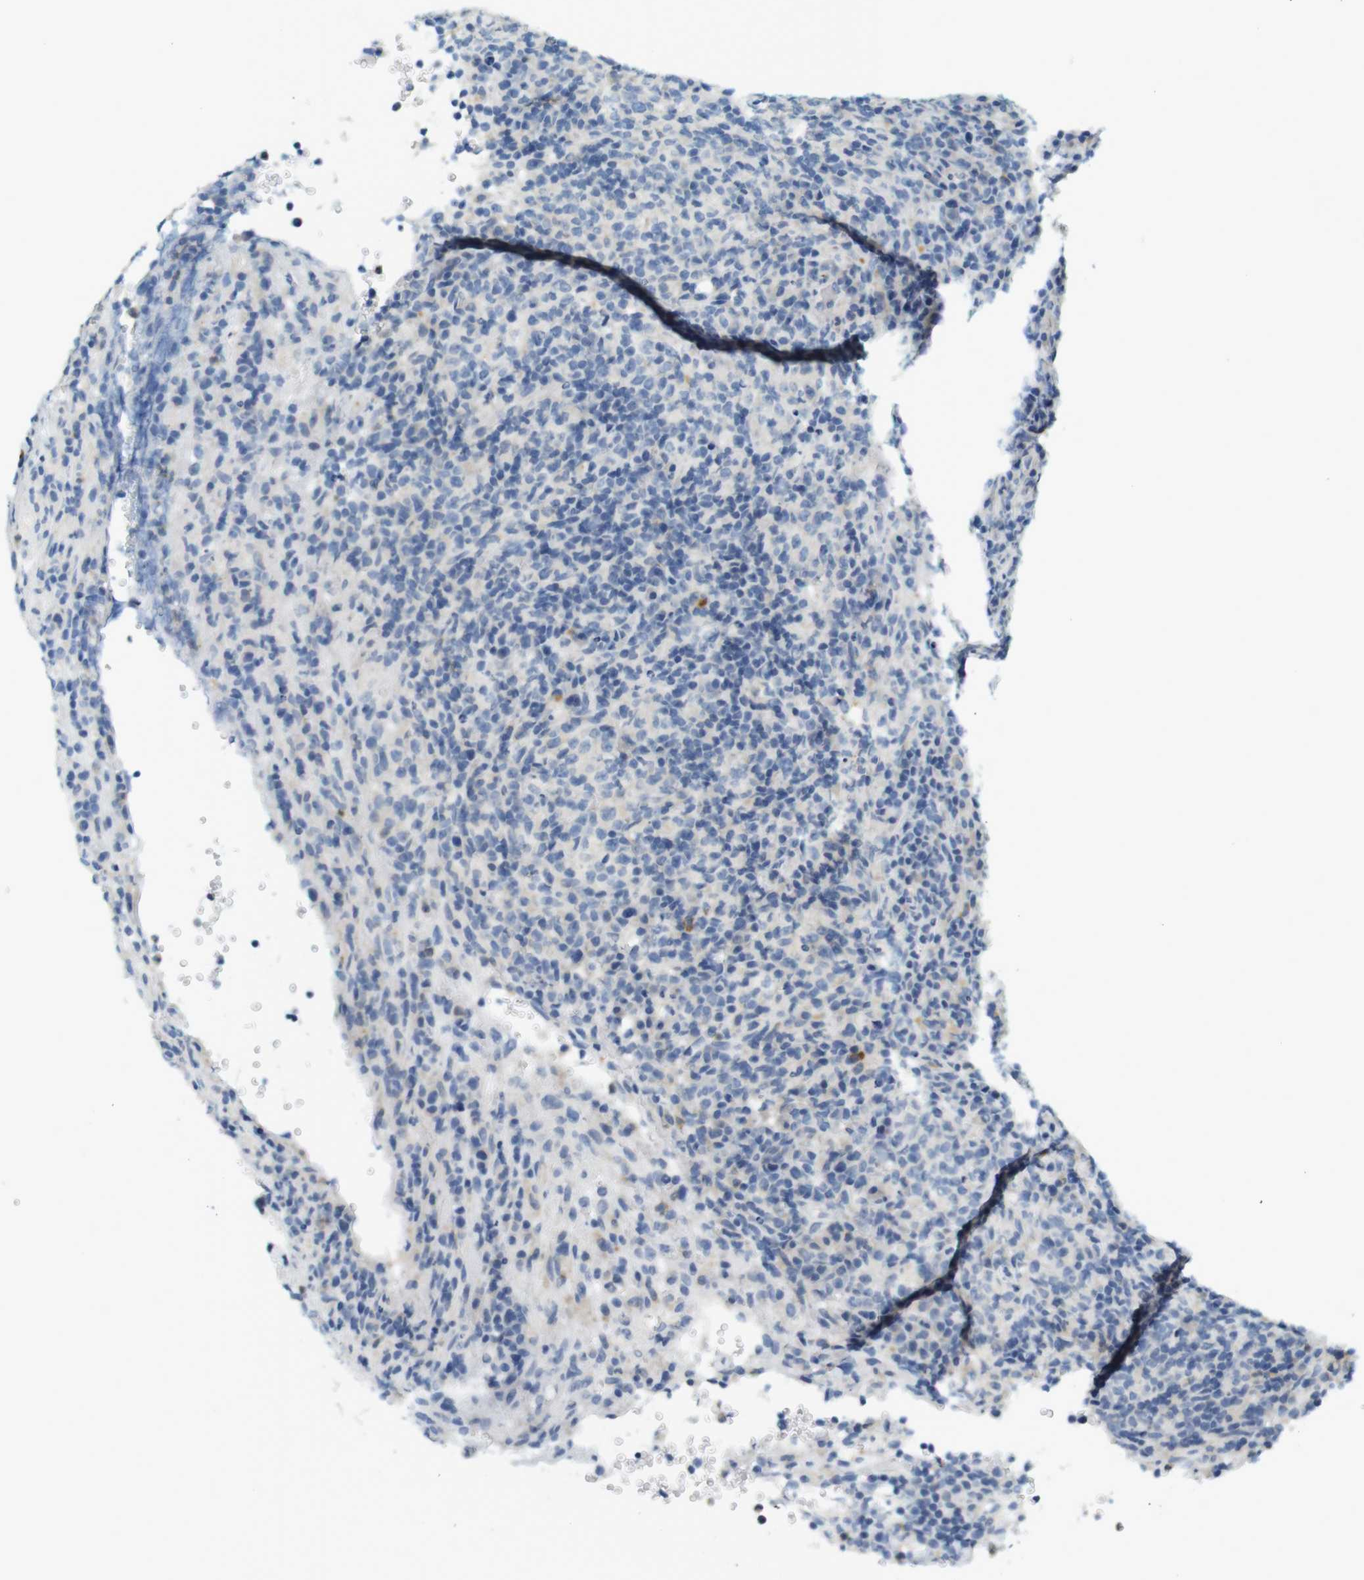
{"staining": {"intensity": "negative", "quantity": "none", "location": "none"}, "tissue": "lymphoma", "cell_type": "Tumor cells", "image_type": "cancer", "snomed": [{"axis": "morphology", "description": "Malignant lymphoma, non-Hodgkin's type, High grade"}, {"axis": "topography", "description": "Lymph node"}], "caption": "Micrograph shows no protein expression in tumor cells of lymphoma tissue.", "gene": "LRRK2", "patient": {"sex": "female", "age": 76}}